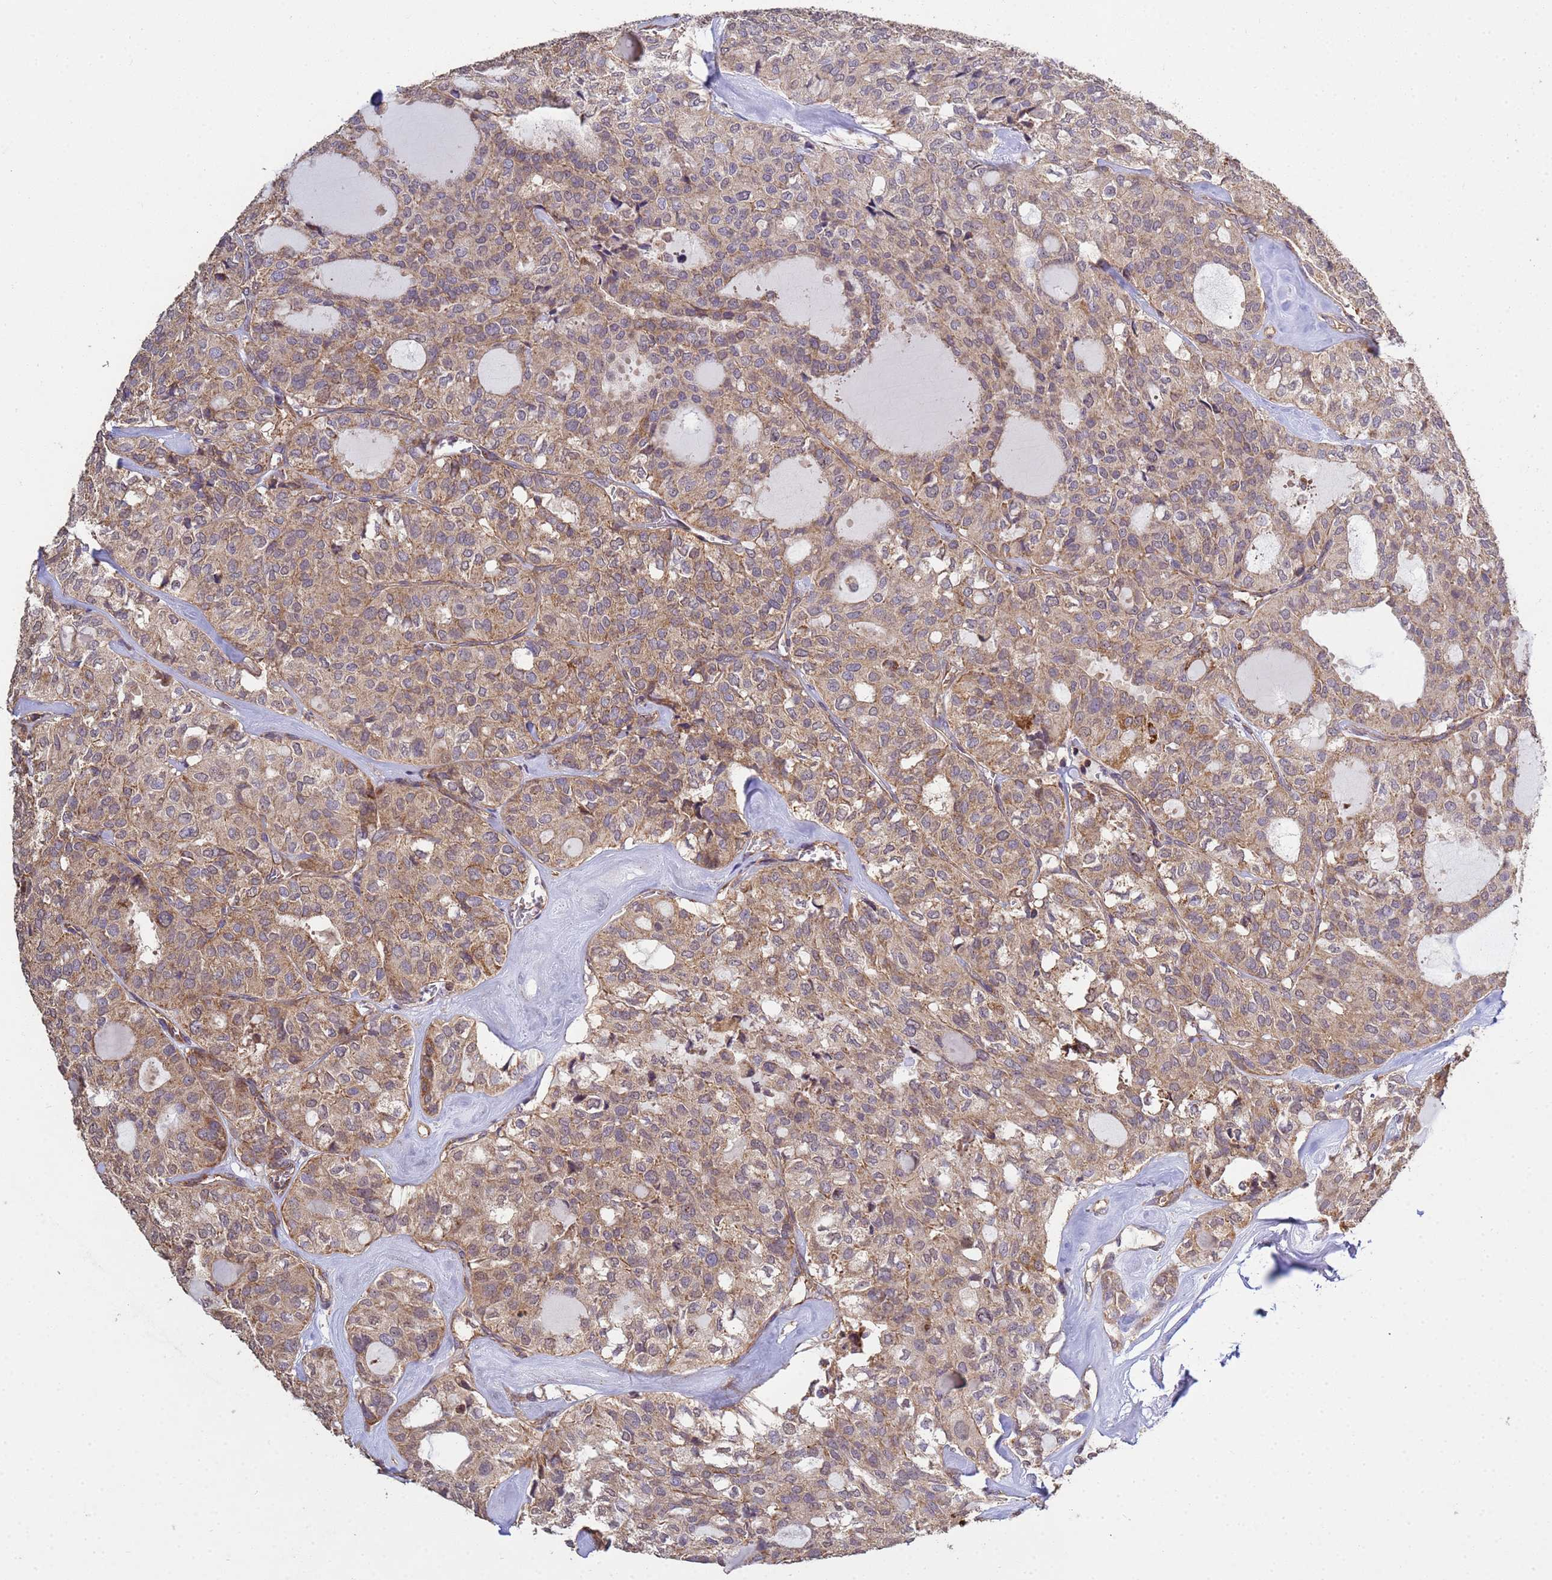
{"staining": {"intensity": "moderate", "quantity": "25%-75%", "location": "cytoplasmic/membranous"}, "tissue": "thyroid cancer", "cell_type": "Tumor cells", "image_type": "cancer", "snomed": [{"axis": "morphology", "description": "Follicular adenoma carcinoma, NOS"}, {"axis": "topography", "description": "Thyroid gland"}], "caption": "A medium amount of moderate cytoplasmic/membranous staining is seen in approximately 25%-75% of tumor cells in follicular adenoma carcinoma (thyroid) tissue. Ihc stains the protein in brown and the nuclei are stained blue.", "gene": "P2RX7", "patient": {"sex": "male", "age": 75}}